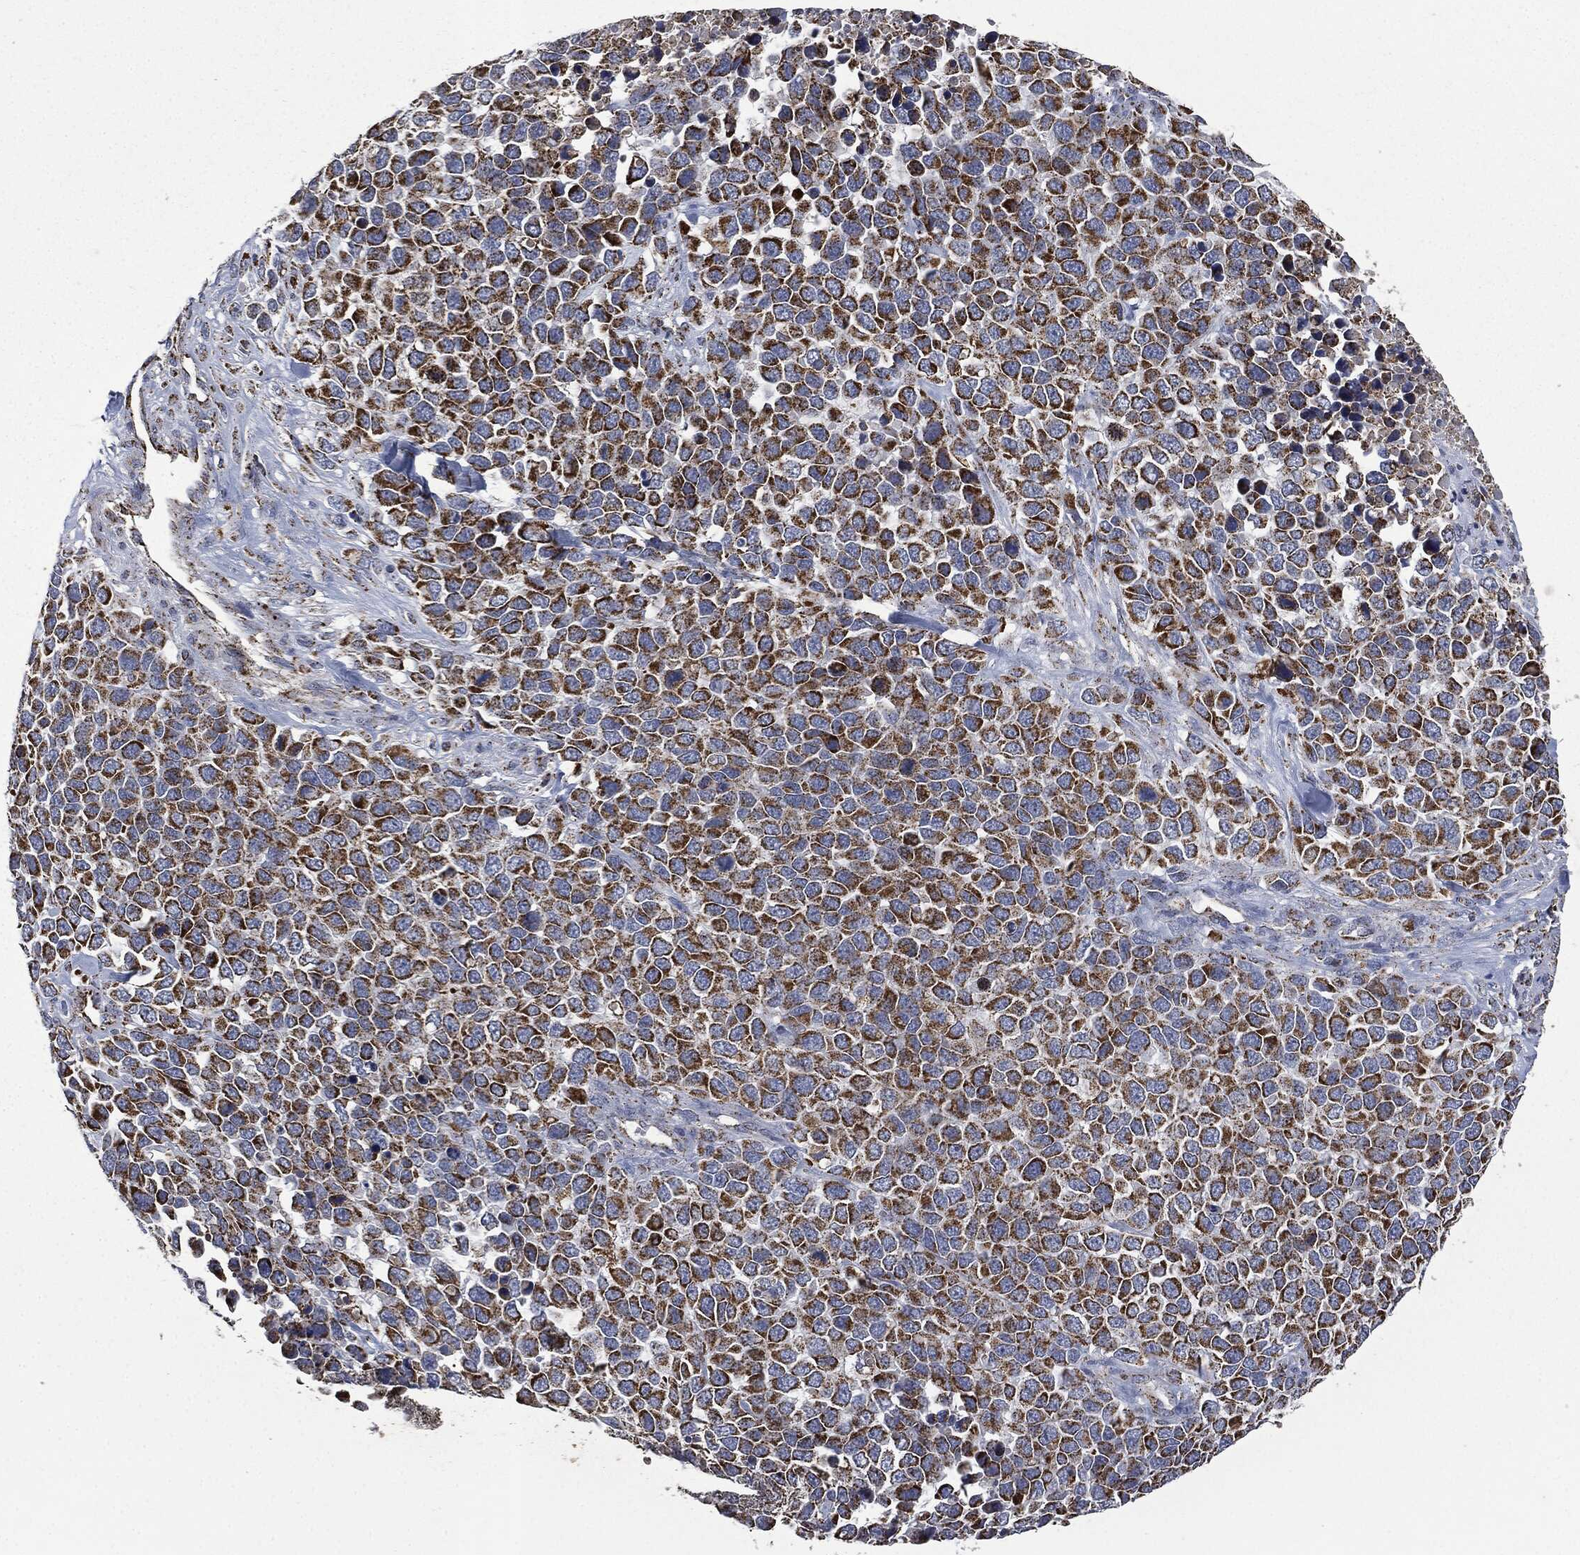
{"staining": {"intensity": "strong", "quantity": ">75%", "location": "cytoplasmic/membranous"}, "tissue": "melanoma", "cell_type": "Tumor cells", "image_type": "cancer", "snomed": [{"axis": "morphology", "description": "Malignant melanoma, Metastatic site"}, {"axis": "topography", "description": "Skin"}], "caption": "Immunohistochemical staining of human malignant melanoma (metastatic site) reveals high levels of strong cytoplasmic/membranous protein positivity in about >75% of tumor cells. (Stains: DAB (3,3'-diaminobenzidine) in brown, nuclei in blue, Microscopy: brightfield microscopy at high magnification).", "gene": "RYK", "patient": {"sex": "male", "age": 84}}